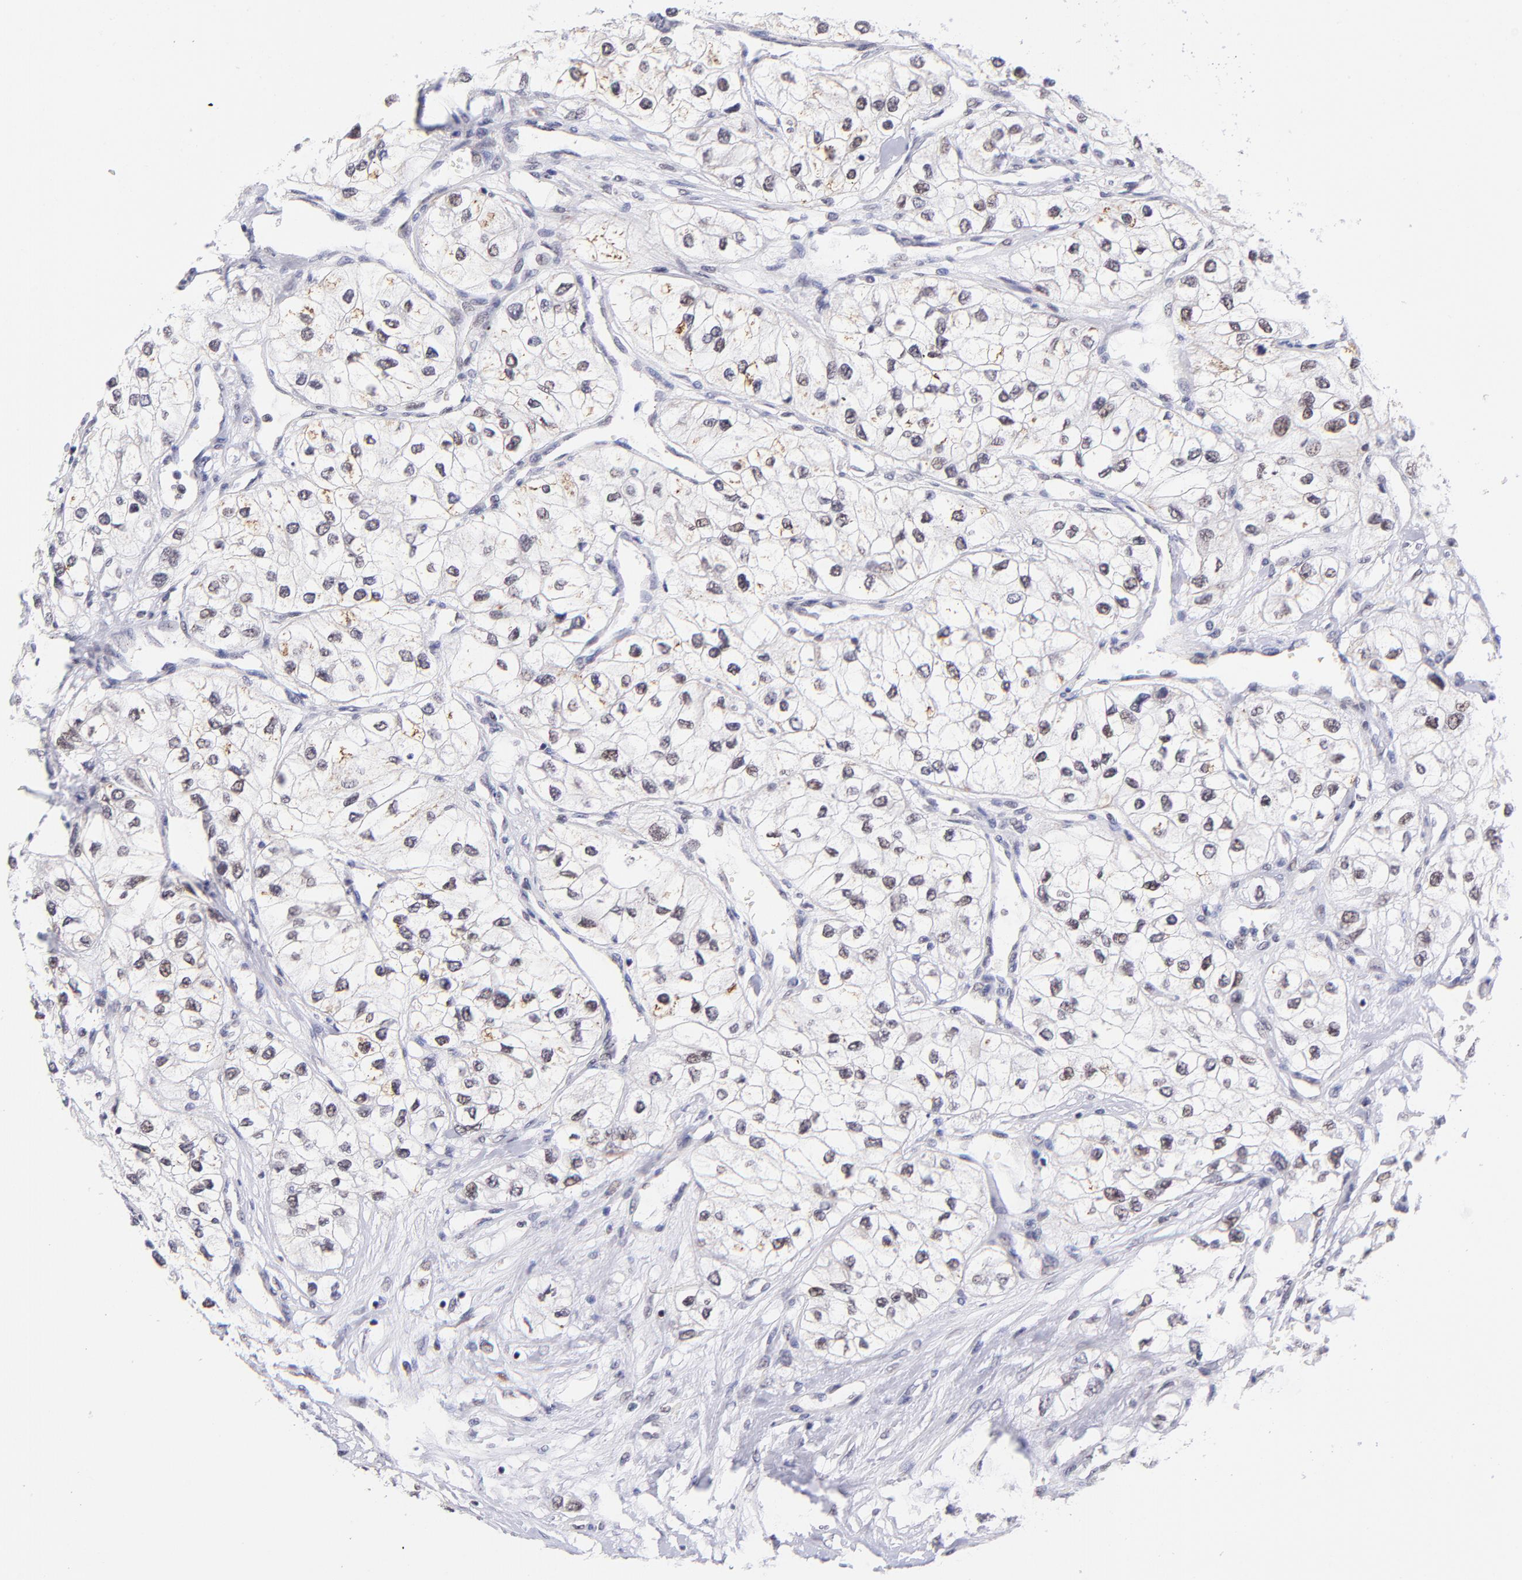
{"staining": {"intensity": "weak", "quantity": "25%-75%", "location": "nuclear"}, "tissue": "renal cancer", "cell_type": "Tumor cells", "image_type": "cancer", "snomed": [{"axis": "morphology", "description": "Adenocarcinoma, NOS"}, {"axis": "topography", "description": "Kidney"}], "caption": "Protein expression analysis of adenocarcinoma (renal) reveals weak nuclear staining in about 25%-75% of tumor cells. The staining was performed using DAB (3,3'-diaminobenzidine) to visualize the protein expression in brown, while the nuclei were stained in blue with hematoxylin (Magnification: 20x).", "gene": "SOX6", "patient": {"sex": "male", "age": 57}}